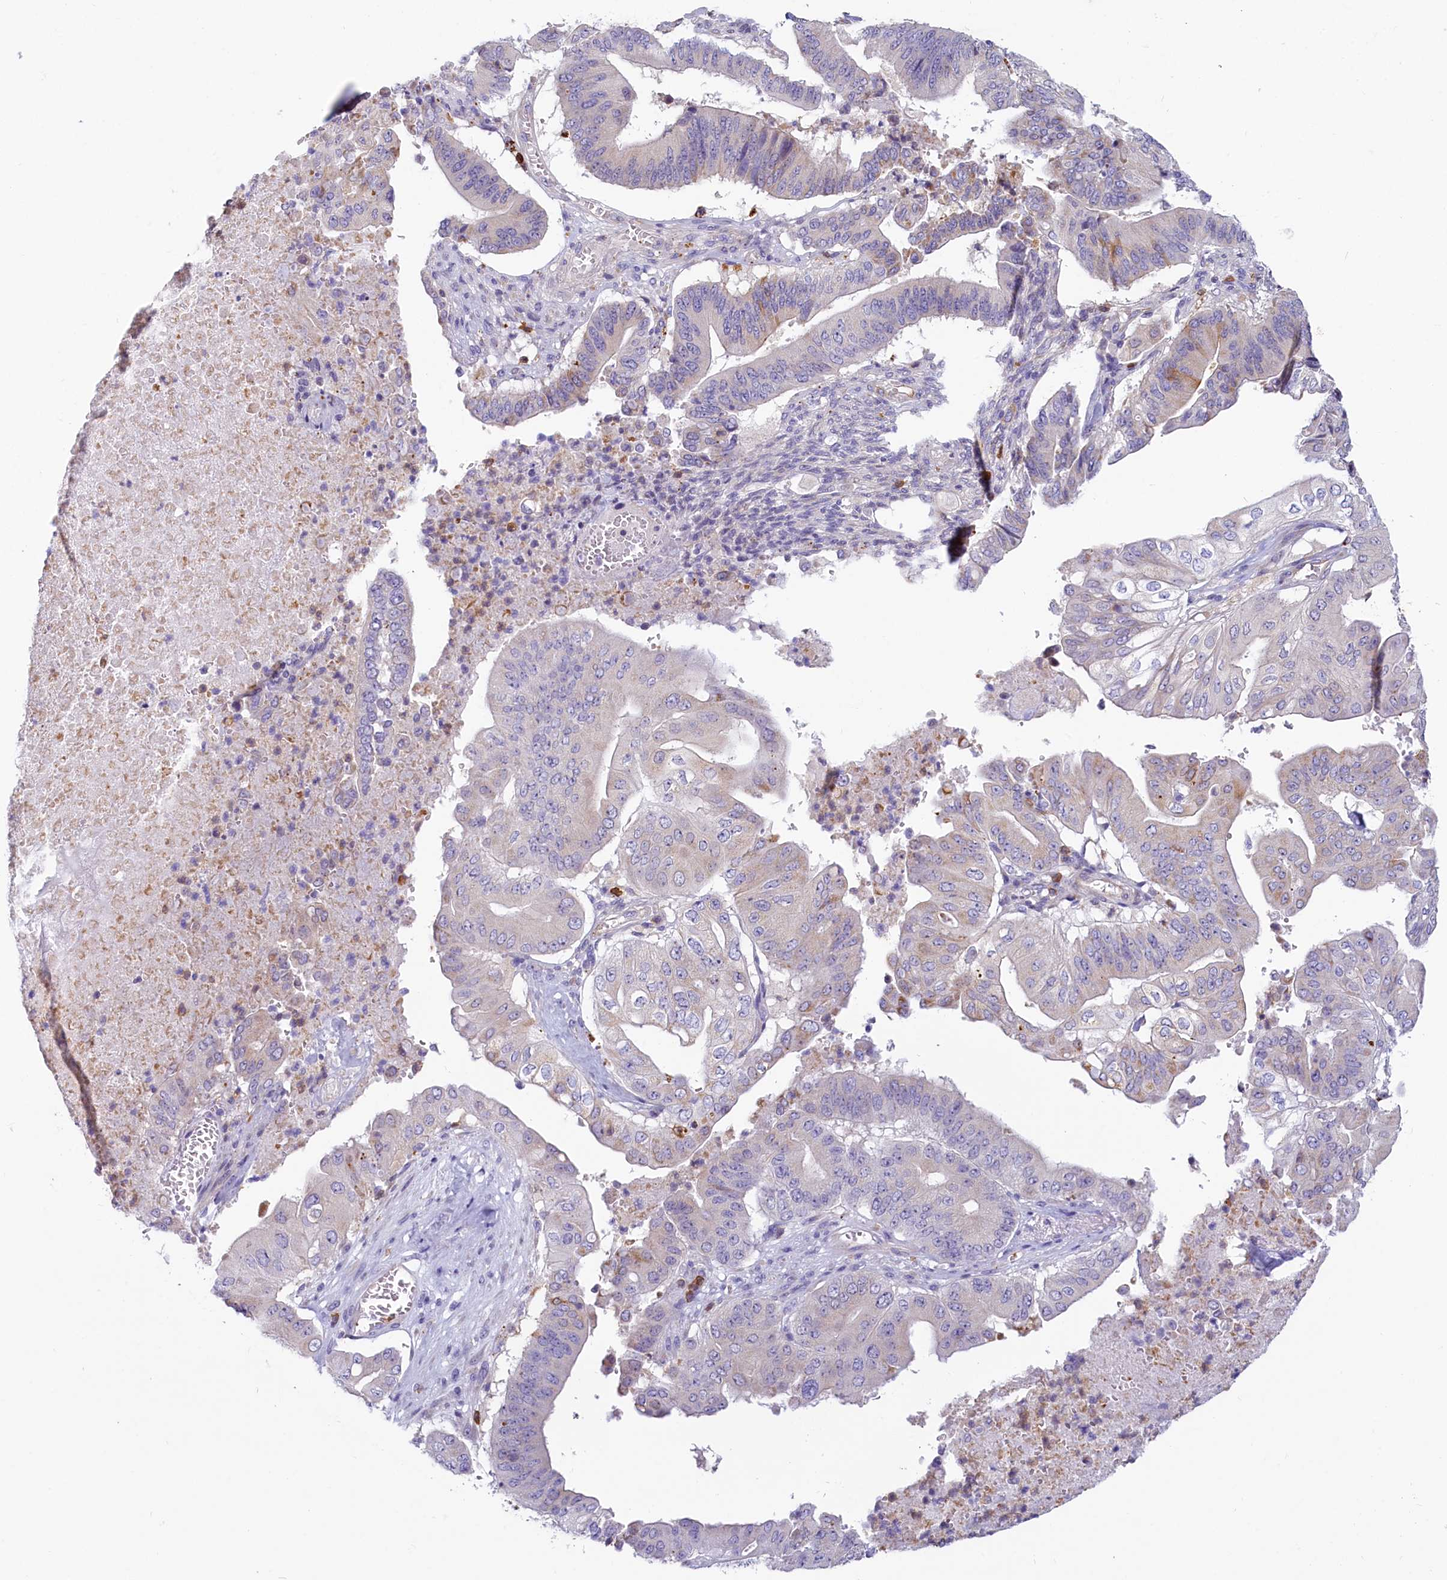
{"staining": {"intensity": "negative", "quantity": "none", "location": "none"}, "tissue": "pancreatic cancer", "cell_type": "Tumor cells", "image_type": "cancer", "snomed": [{"axis": "morphology", "description": "Adenocarcinoma, NOS"}, {"axis": "topography", "description": "Pancreas"}], "caption": "Pancreatic adenocarcinoma was stained to show a protein in brown. There is no significant expression in tumor cells.", "gene": "LMOD3", "patient": {"sex": "female", "age": 77}}